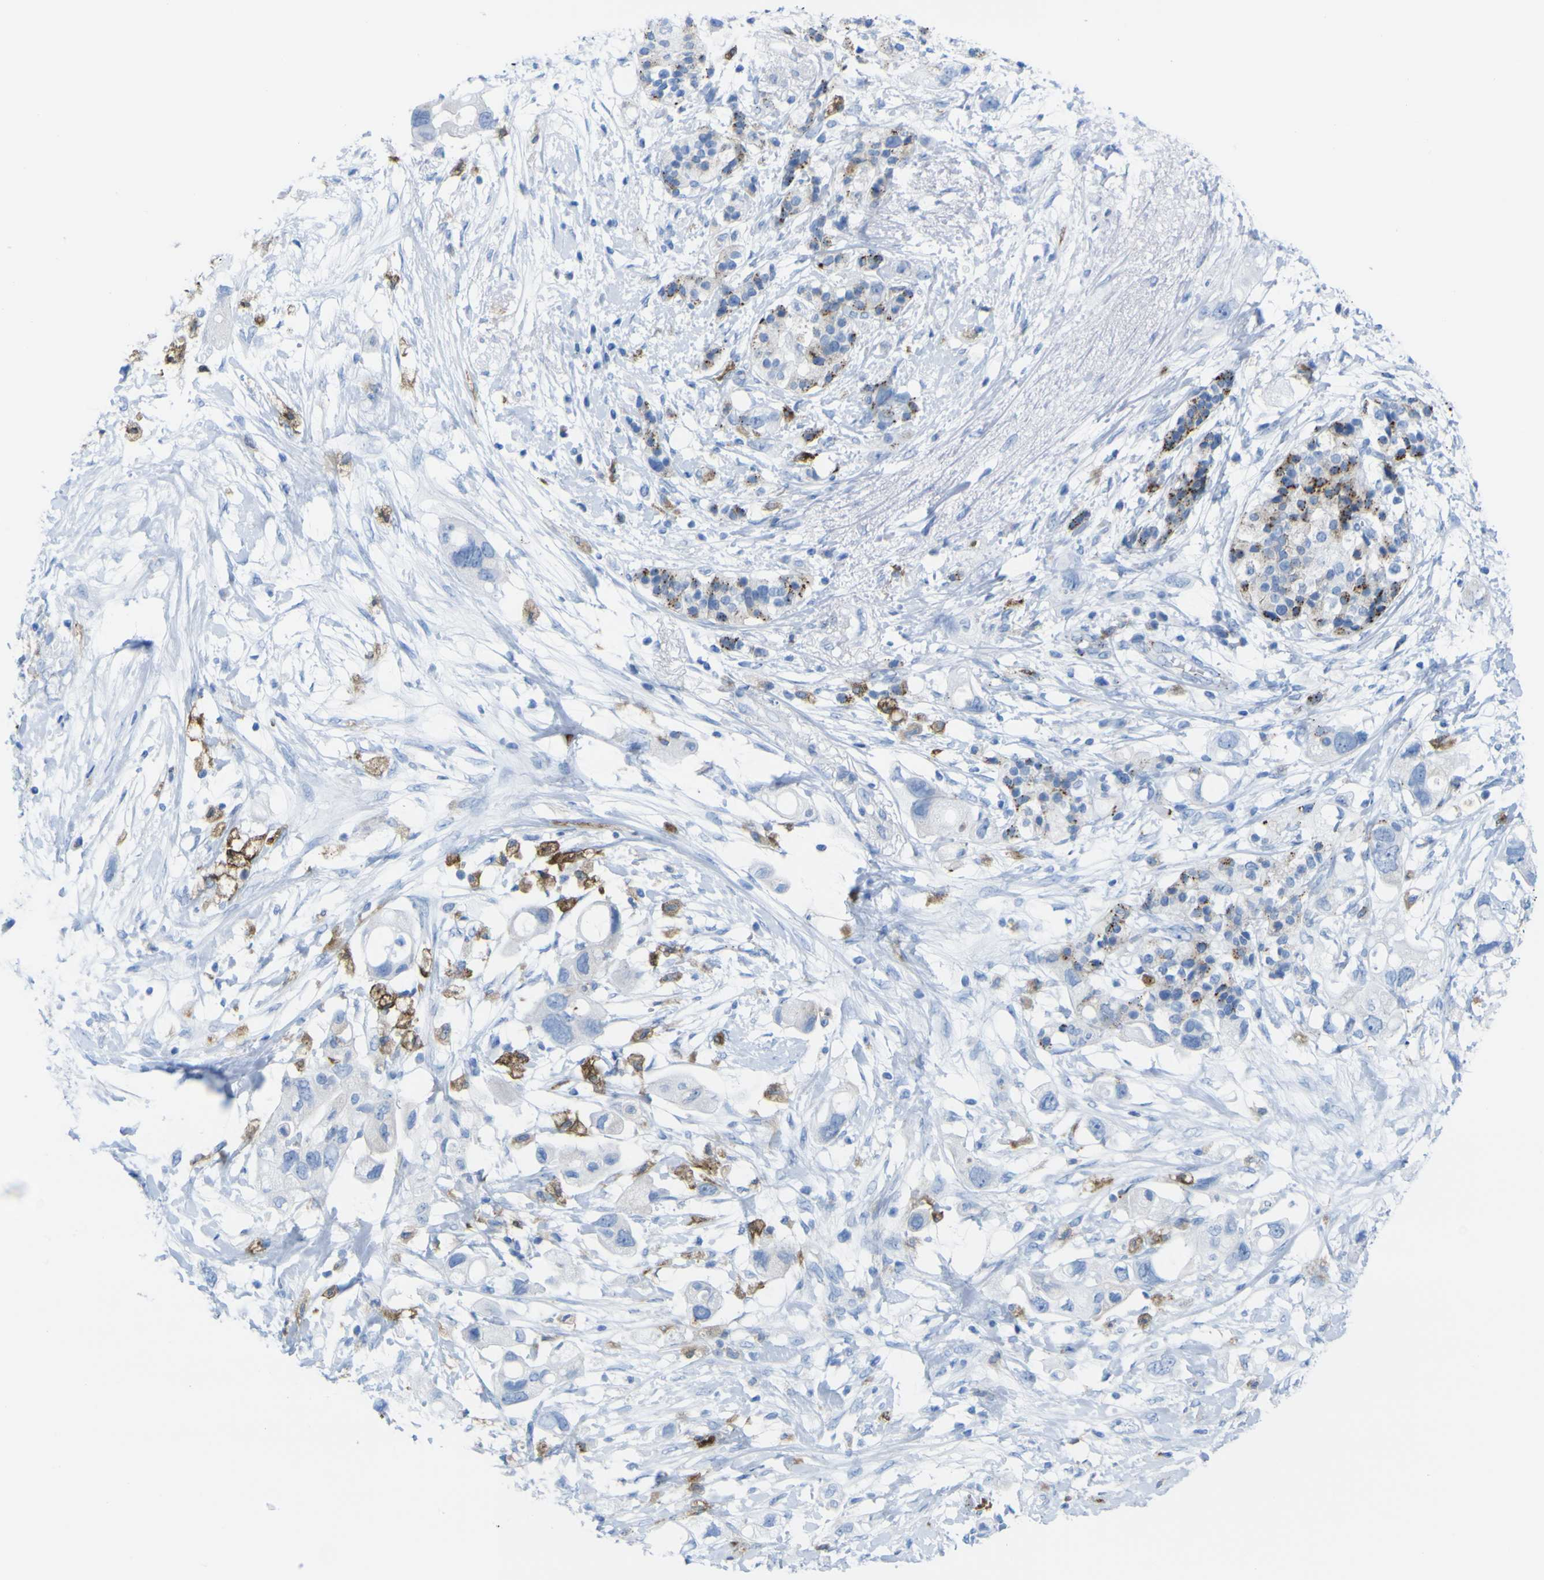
{"staining": {"intensity": "moderate", "quantity": "<25%", "location": "cytoplasmic/membranous"}, "tissue": "pancreatic cancer", "cell_type": "Tumor cells", "image_type": "cancer", "snomed": [{"axis": "morphology", "description": "Adenocarcinoma, NOS"}, {"axis": "topography", "description": "Pancreas"}], "caption": "This histopathology image demonstrates IHC staining of human pancreatic cancer (adenocarcinoma), with low moderate cytoplasmic/membranous positivity in about <25% of tumor cells.", "gene": "PLD3", "patient": {"sex": "female", "age": 56}}